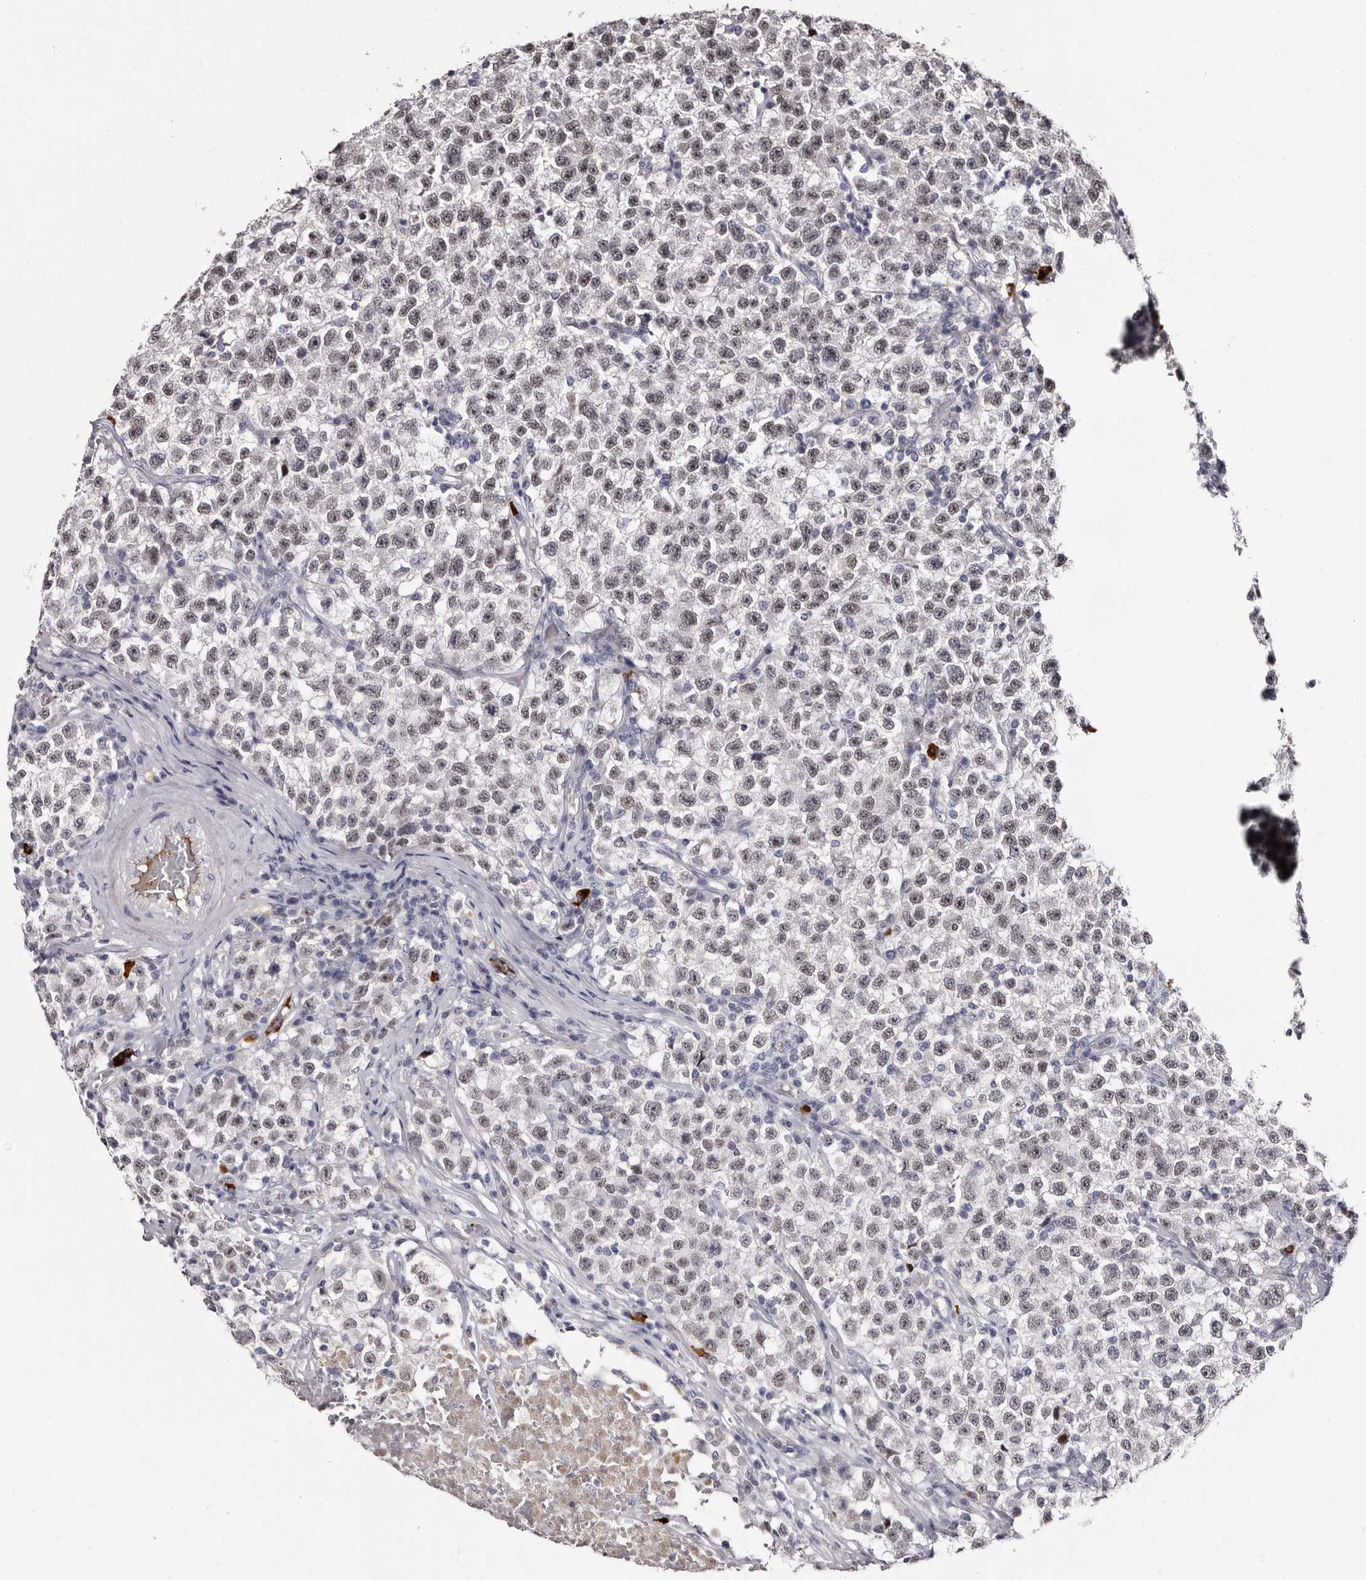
{"staining": {"intensity": "weak", "quantity": ">75%", "location": "nuclear"}, "tissue": "testis cancer", "cell_type": "Tumor cells", "image_type": "cancer", "snomed": [{"axis": "morphology", "description": "Seminoma, NOS"}, {"axis": "topography", "description": "Testis"}], "caption": "This is a histology image of immunohistochemistry staining of testis seminoma, which shows weak staining in the nuclear of tumor cells.", "gene": "TBC1D22B", "patient": {"sex": "male", "age": 22}}